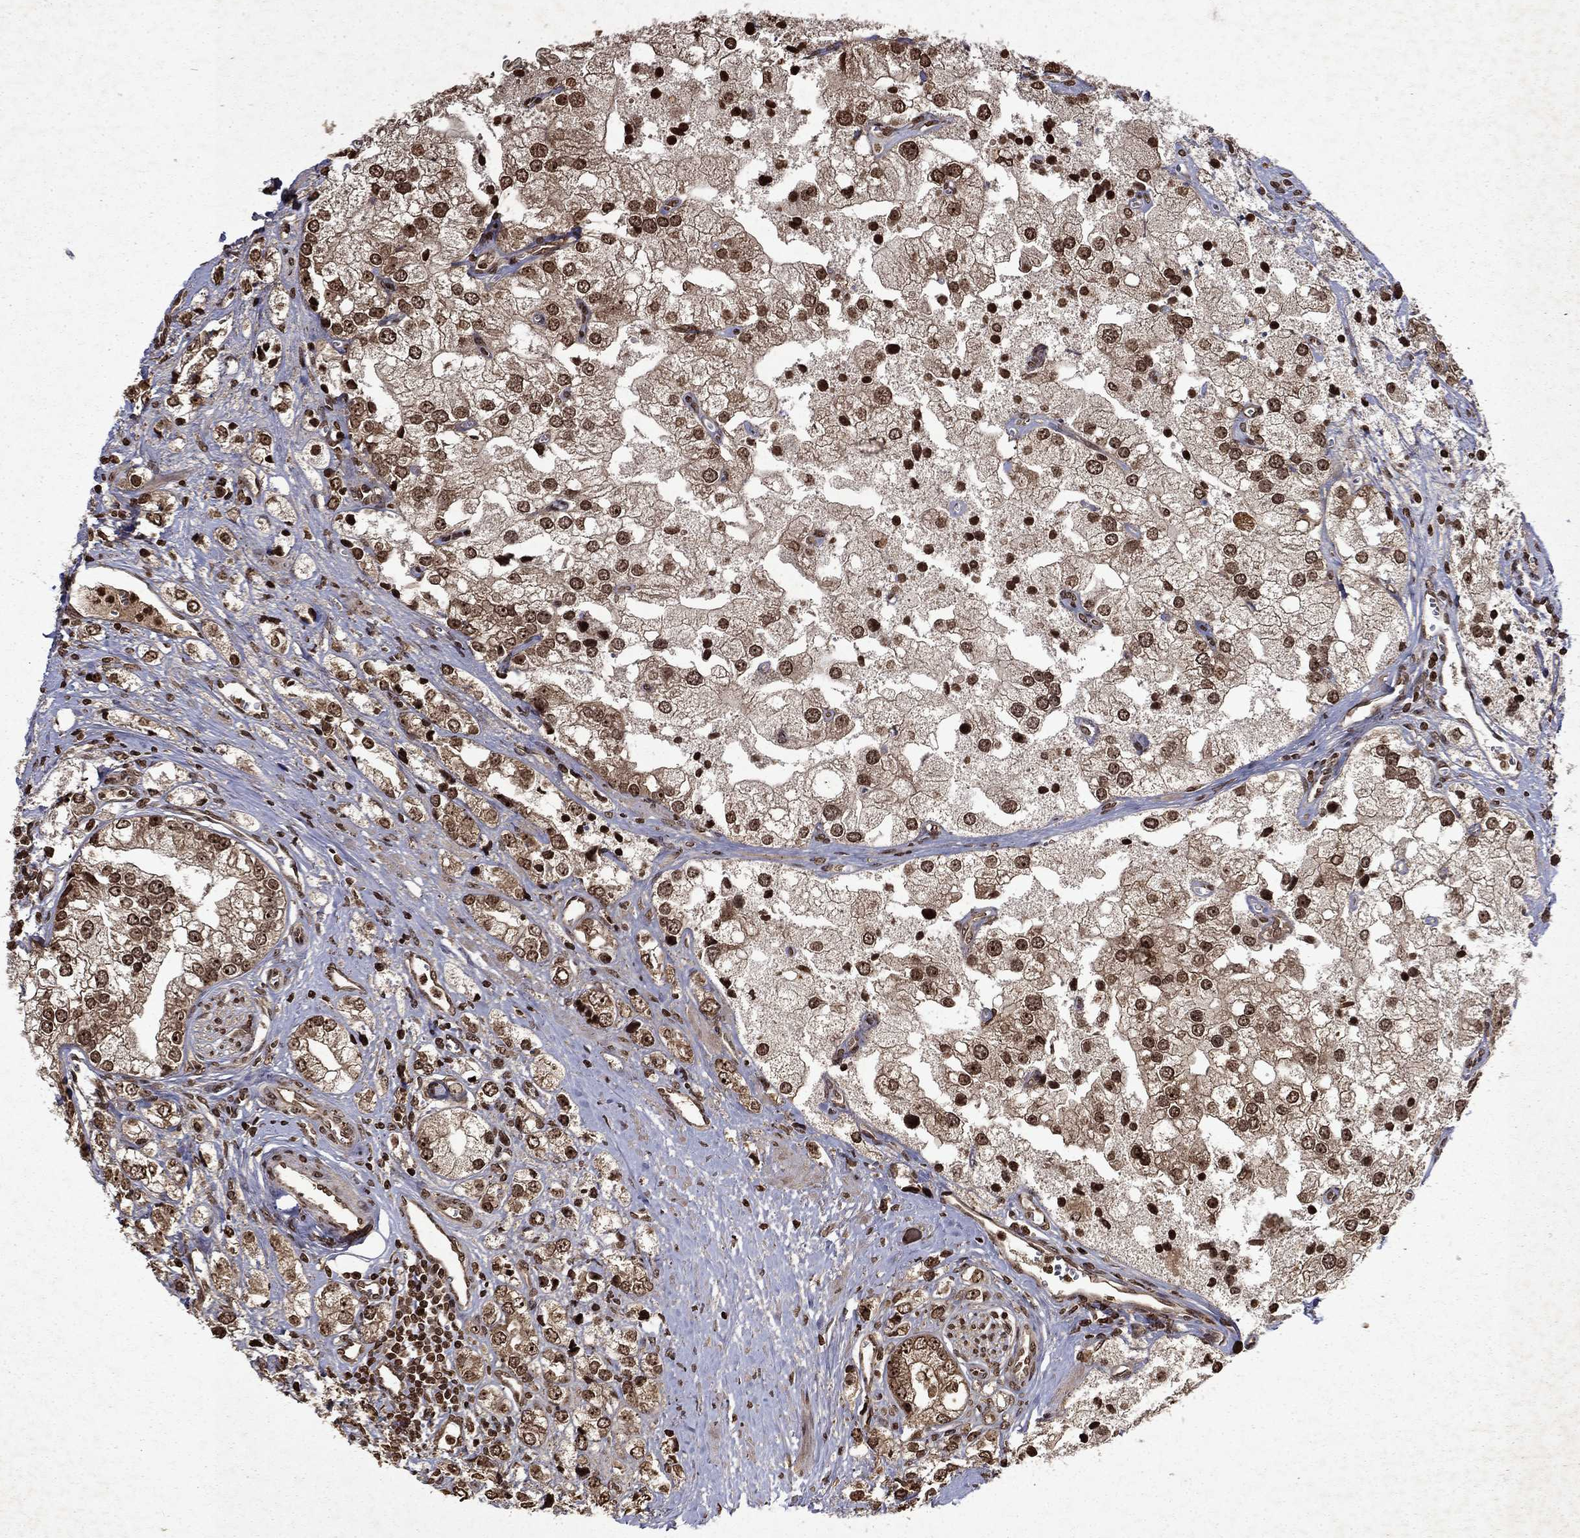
{"staining": {"intensity": "moderate", "quantity": ">75%", "location": "nuclear"}, "tissue": "prostate cancer", "cell_type": "Tumor cells", "image_type": "cancer", "snomed": [{"axis": "morphology", "description": "Adenocarcinoma, NOS"}, {"axis": "topography", "description": "Prostate and seminal vesicle, NOS"}, {"axis": "topography", "description": "Prostate"}], "caption": "Approximately >75% of tumor cells in human prostate adenocarcinoma reveal moderate nuclear protein staining as visualized by brown immunohistochemical staining.", "gene": "PIN4", "patient": {"sex": "male", "age": 79}}